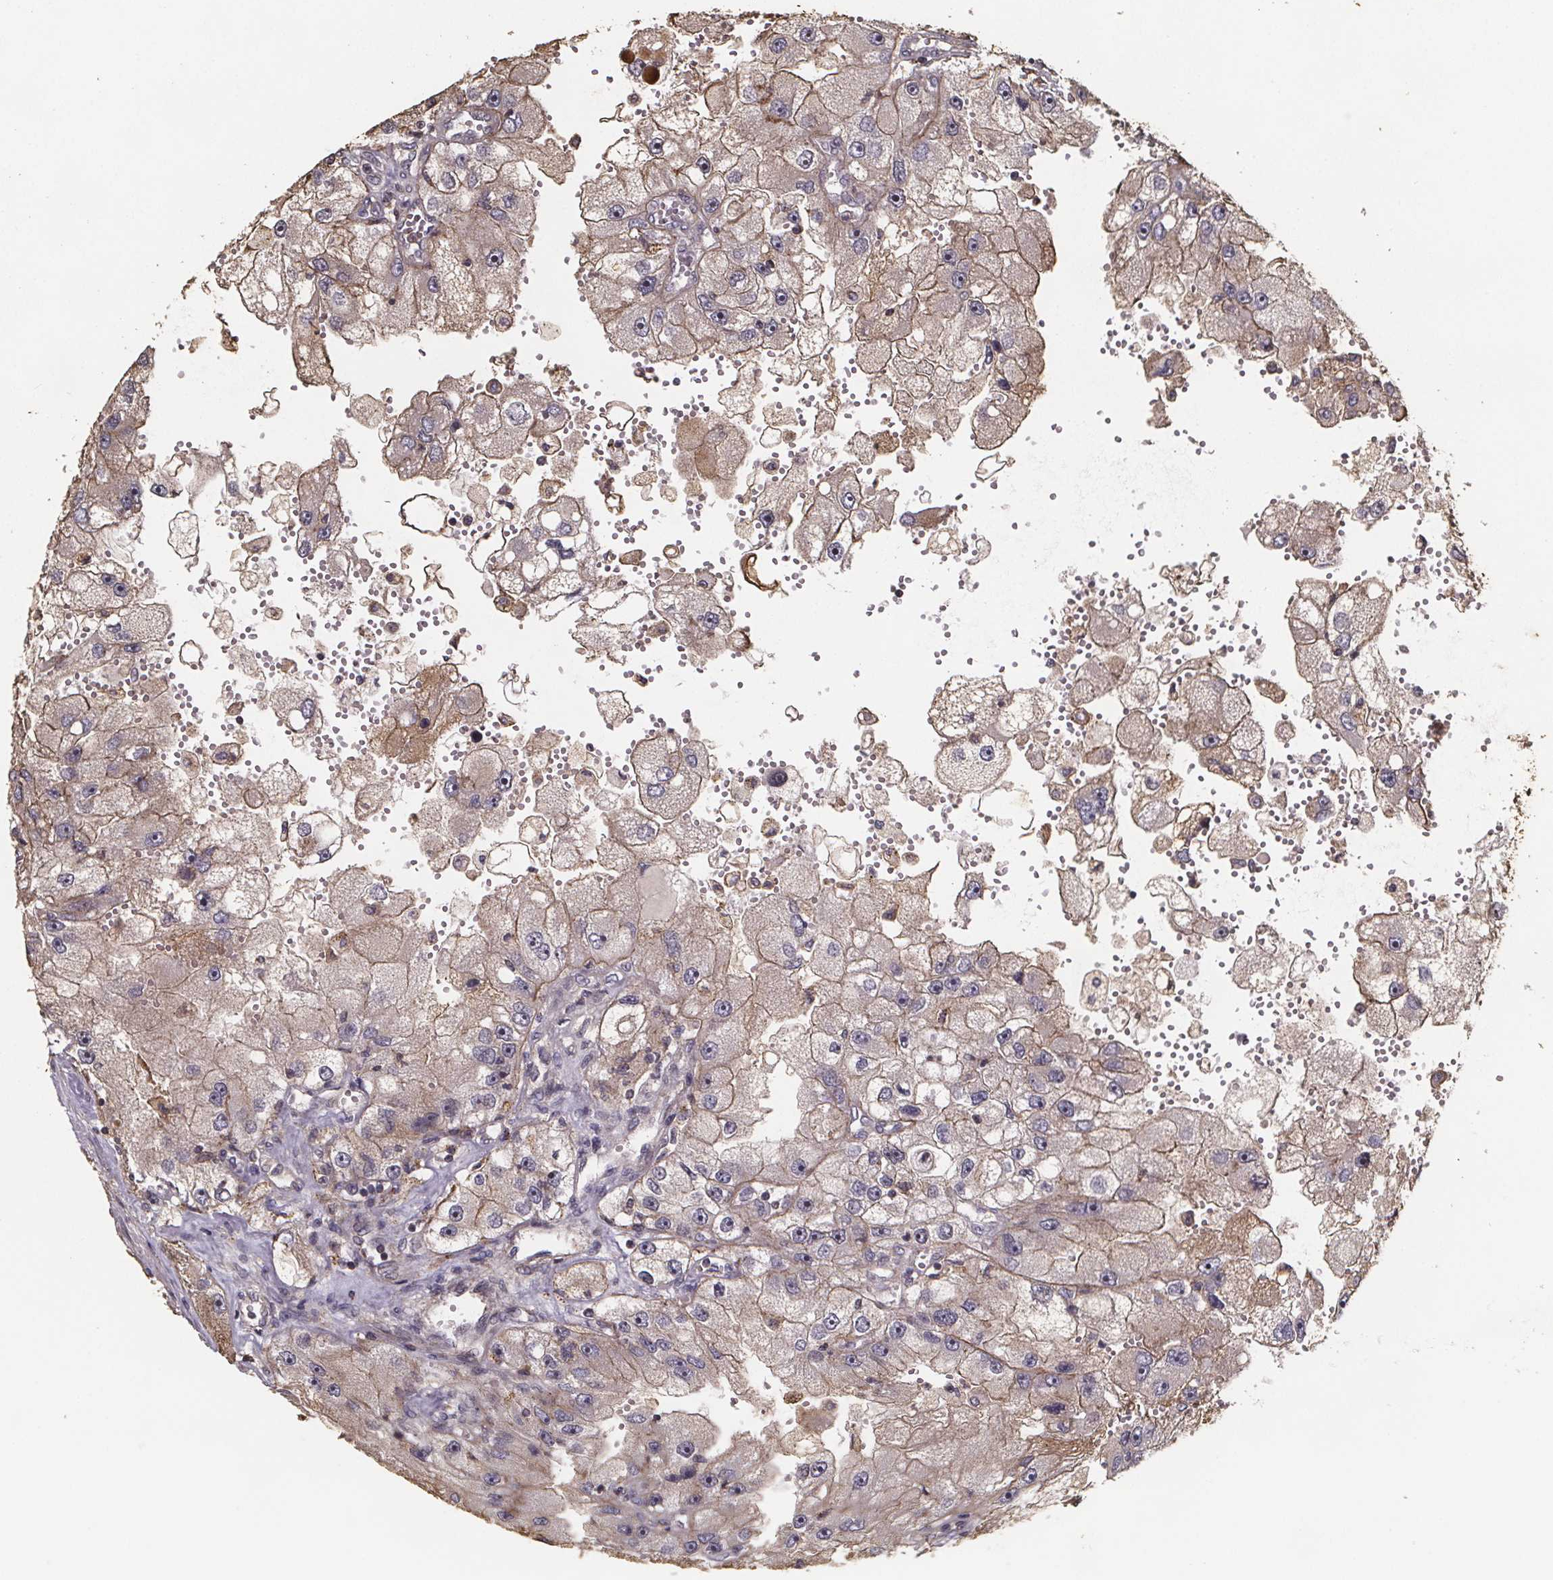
{"staining": {"intensity": "moderate", "quantity": "25%-75%", "location": "cytoplasmic/membranous"}, "tissue": "renal cancer", "cell_type": "Tumor cells", "image_type": "cancer", "snomed": [{"axis": "morphology", "description": "Adenocarcinoma, NOS"}, {"axis": "topography", "description": "Kidney"}], "caption": "A brown stain highlights moderate cytoplasmic/membranous expression of a protein in human adenocarcinoma (renal) tumor cells.", "gene": "ZNF879", "patient": {"sex": "male", "age": 63}}